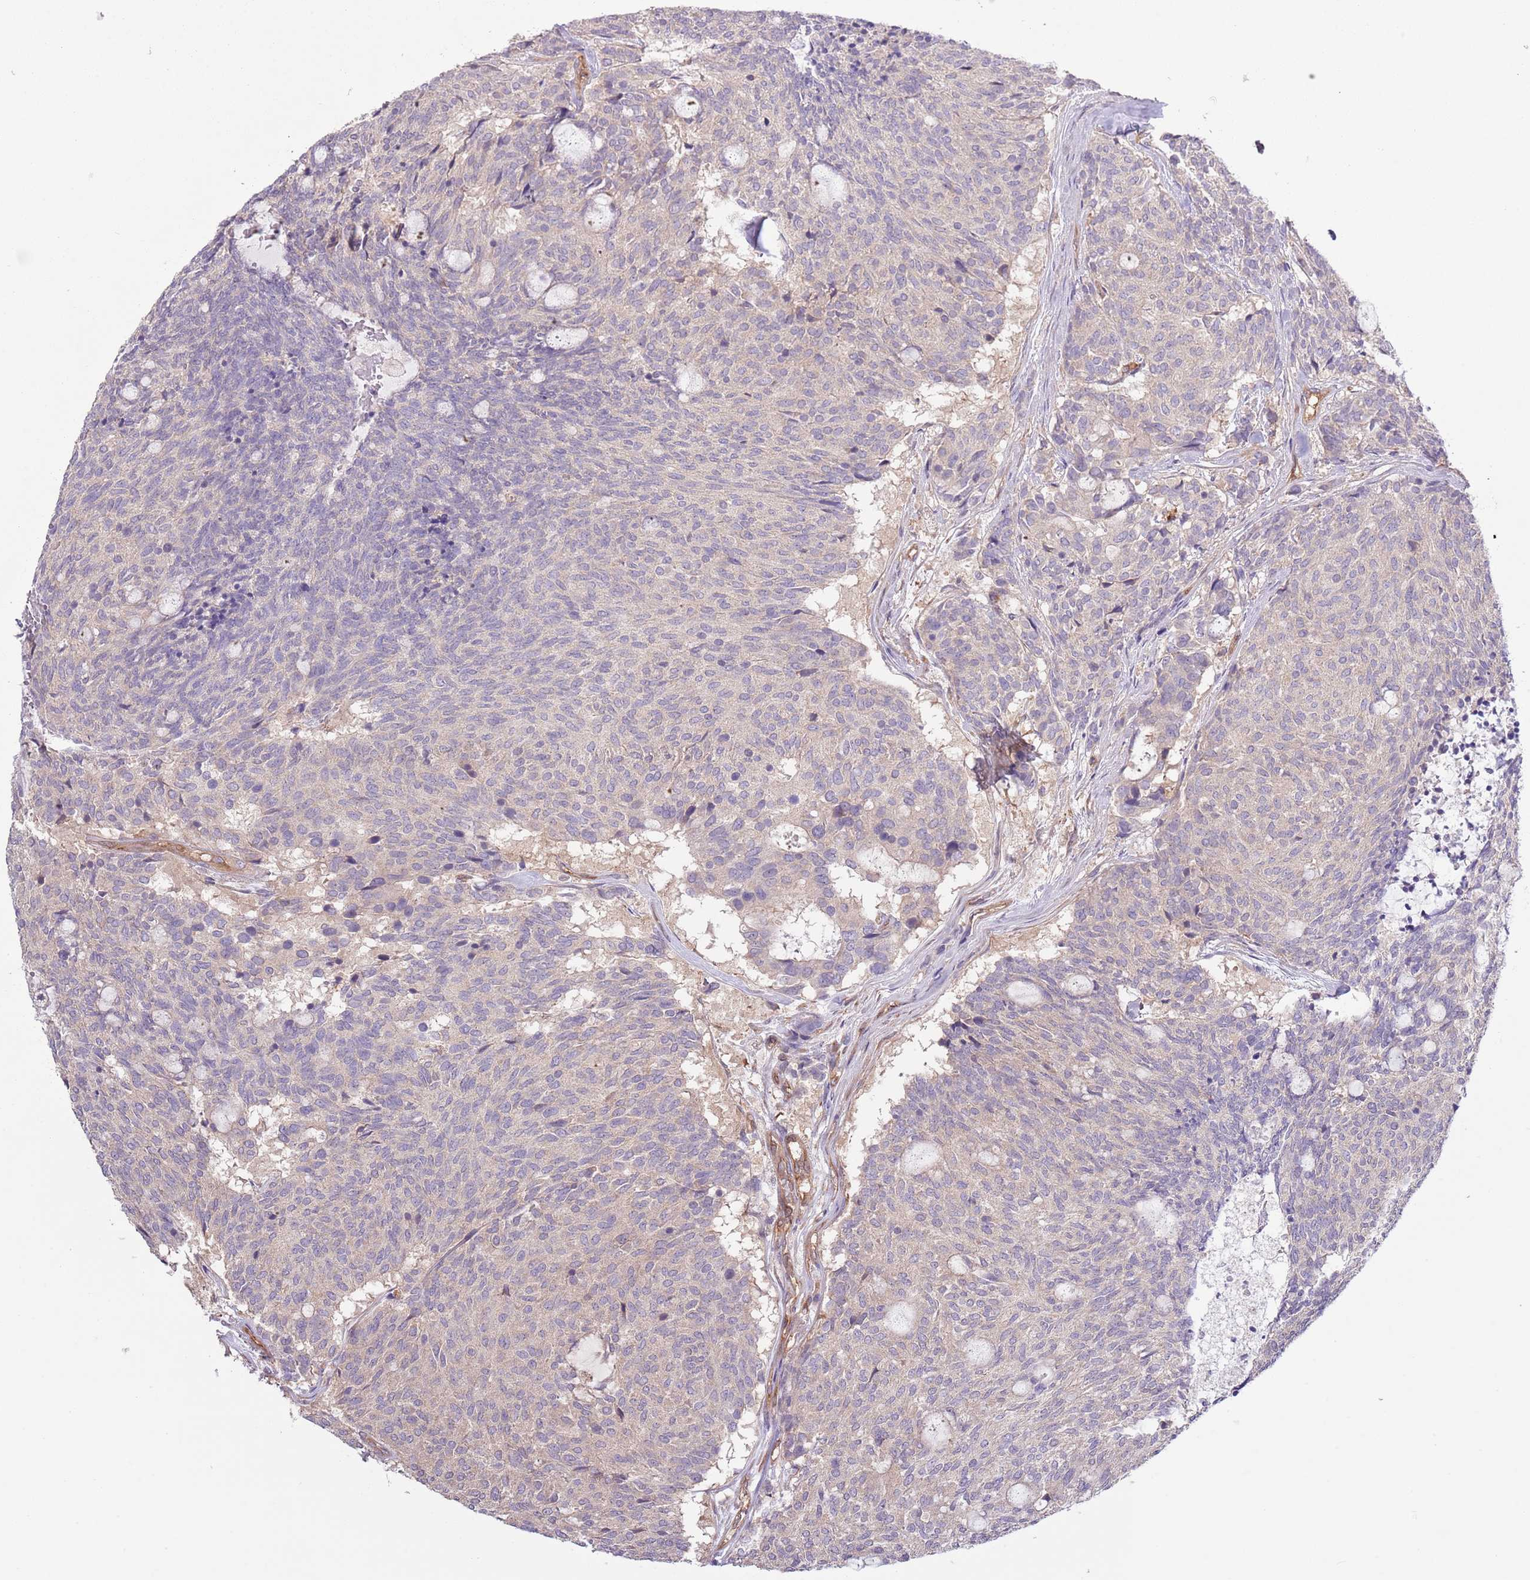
{"staining": {"intensity": "negative", "quantity": "none", "location": "none"}, "tissue": "carcinoid", "cell_type": "Tumor cells", "image_type": "cancer", "snomed": [{"axis": "morphology", "description": "Carcinoid, malignant, NOS"}, {"axis": "topography", "description": "Pancreas"}], "caption": "Immunohistochemical staining of human carcinoid exhibits no significant positivity in tumor cells.", "gene": "LPIN2", "patient": {"sex": "female", "age": 54}}